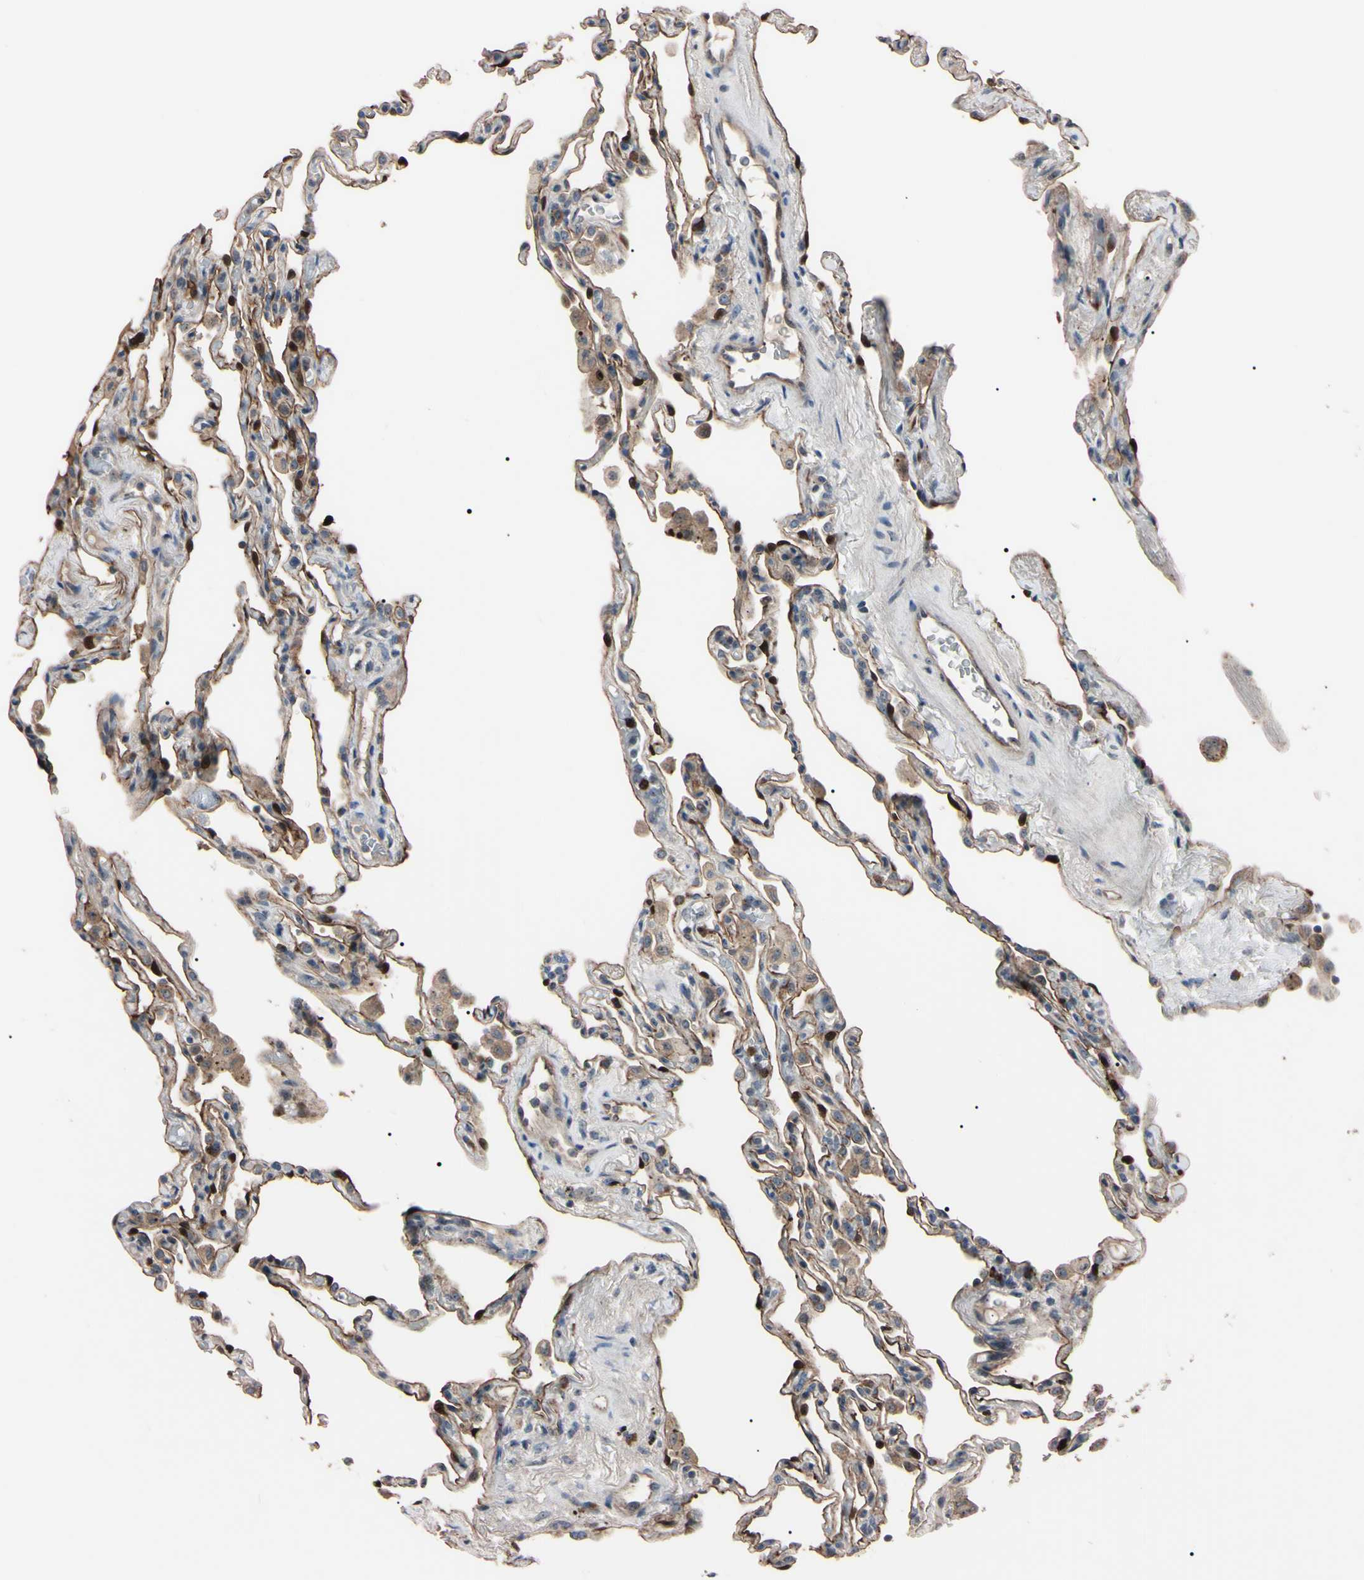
{"staining": {"intensity": "moderate", "quantity": ">75%", "location": "cytoplasmic/membranous,nuclear"}, "tissue": "lung", "cell_type": "Alveolar cells", "image_type": "normal", "snomed": [{"axis": "morphology", "description": "Normal tissue, NOS"}, {"axis": "topography", "description": "Lung"}], "caption": "Moderate cytoplasmic/membranous,nuclear positivity for a protein is seen in approximately >75% of alveolar cells of normal lung using immunohistochemistry (IHC).", "gene": "TRAF5", "patient": {"sex": "male", "age": 59}}